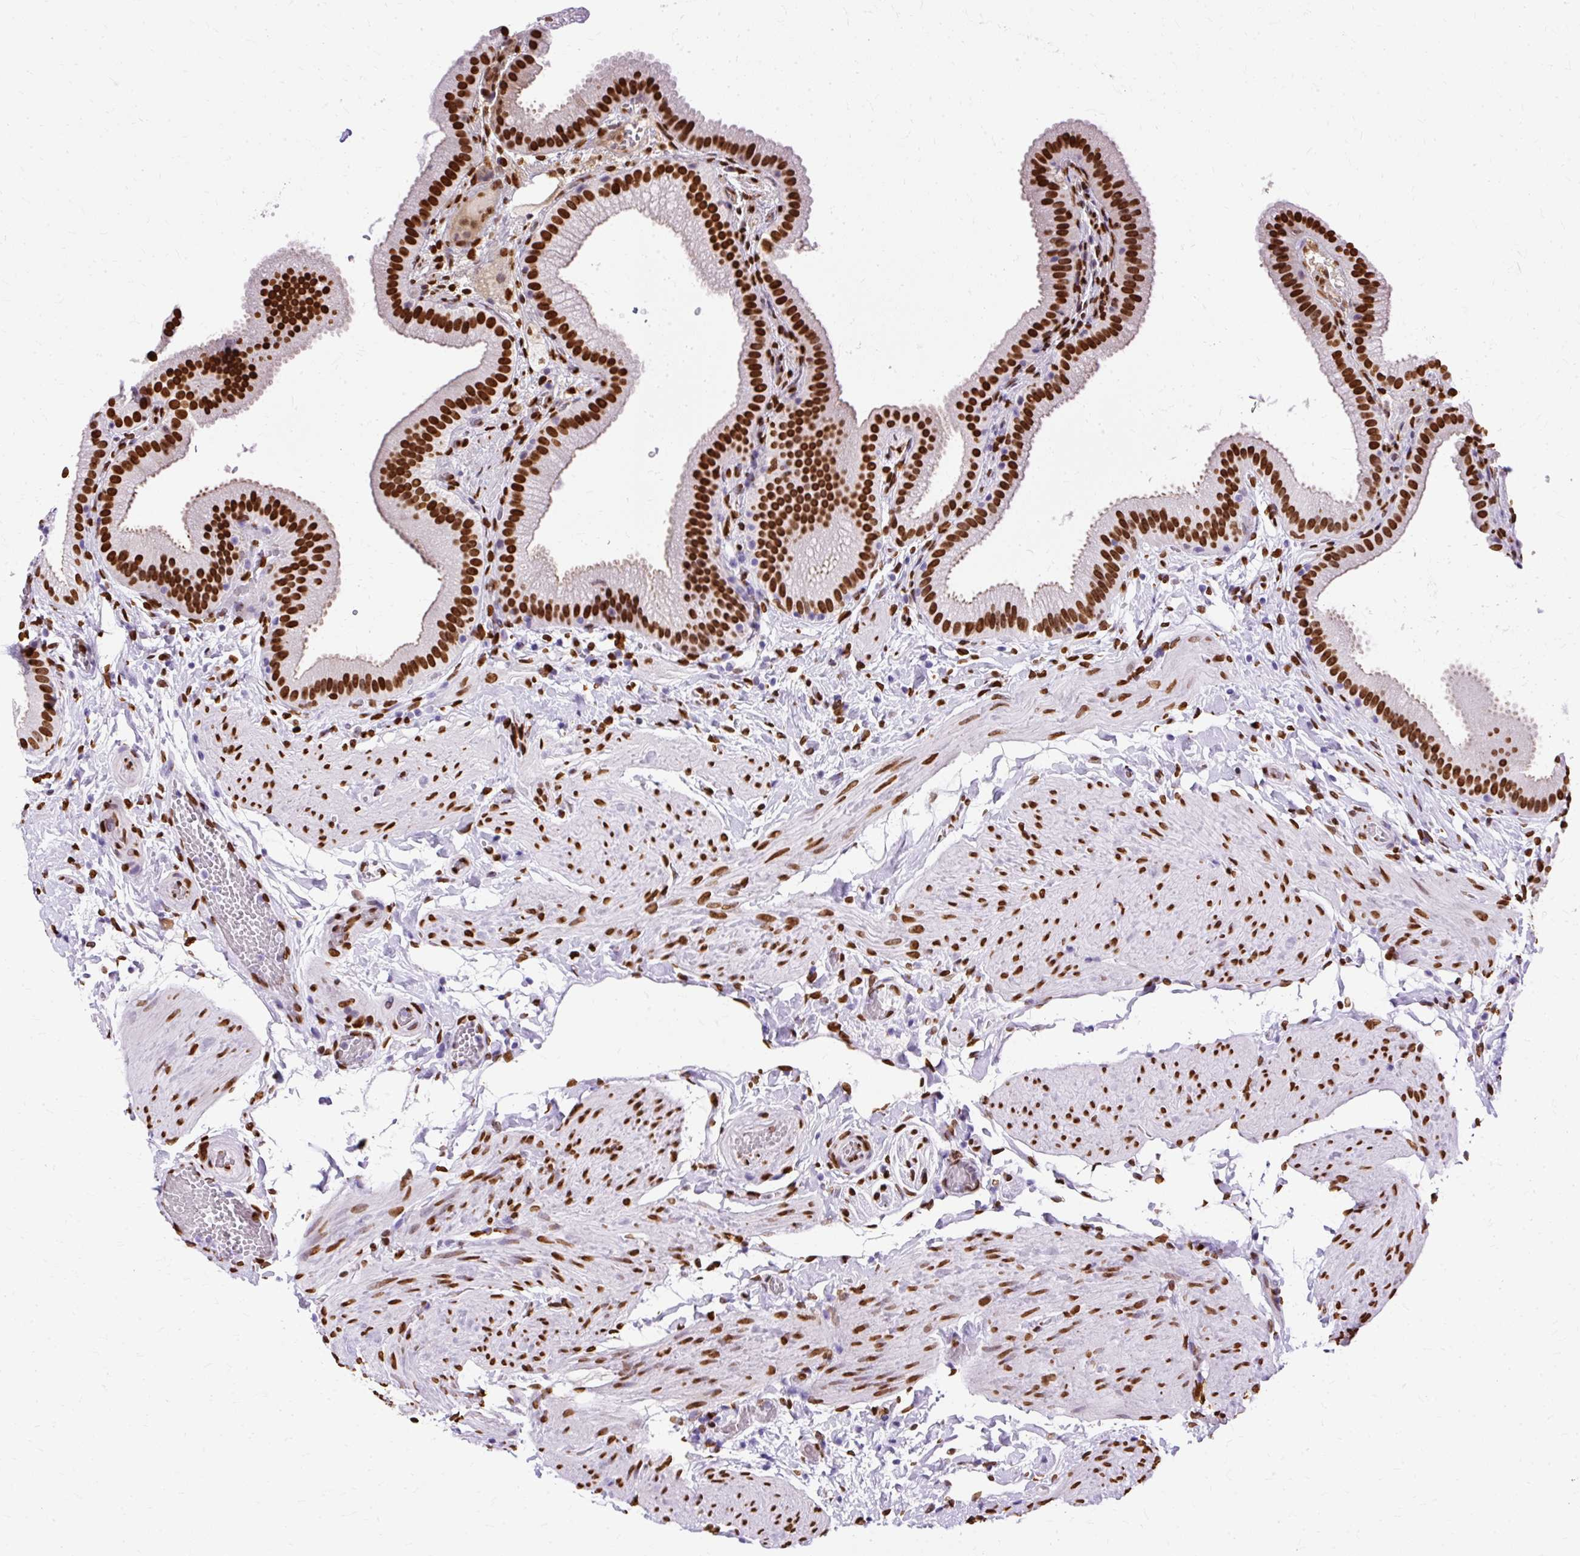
{"staining": {"intensity": "strong", "quantity": ">75%", "location": "nuclear"}, "tissue": "gallbladder", "cell_type": "Glandular cells", "image_type": "normal", "snomed": [{"axis": "morphology", "description": "Normal tissue, NOS"}, {"axis": "topography", "description": "Gallbladder"}], "caption": "Gallbladder stained with DAB immunohistochemistry shows high levels of strong nuclear expression in approximately >75% of glandular cells.", "gene": "TMEM184C", "patient": {"sex": "female", "age": 63}}